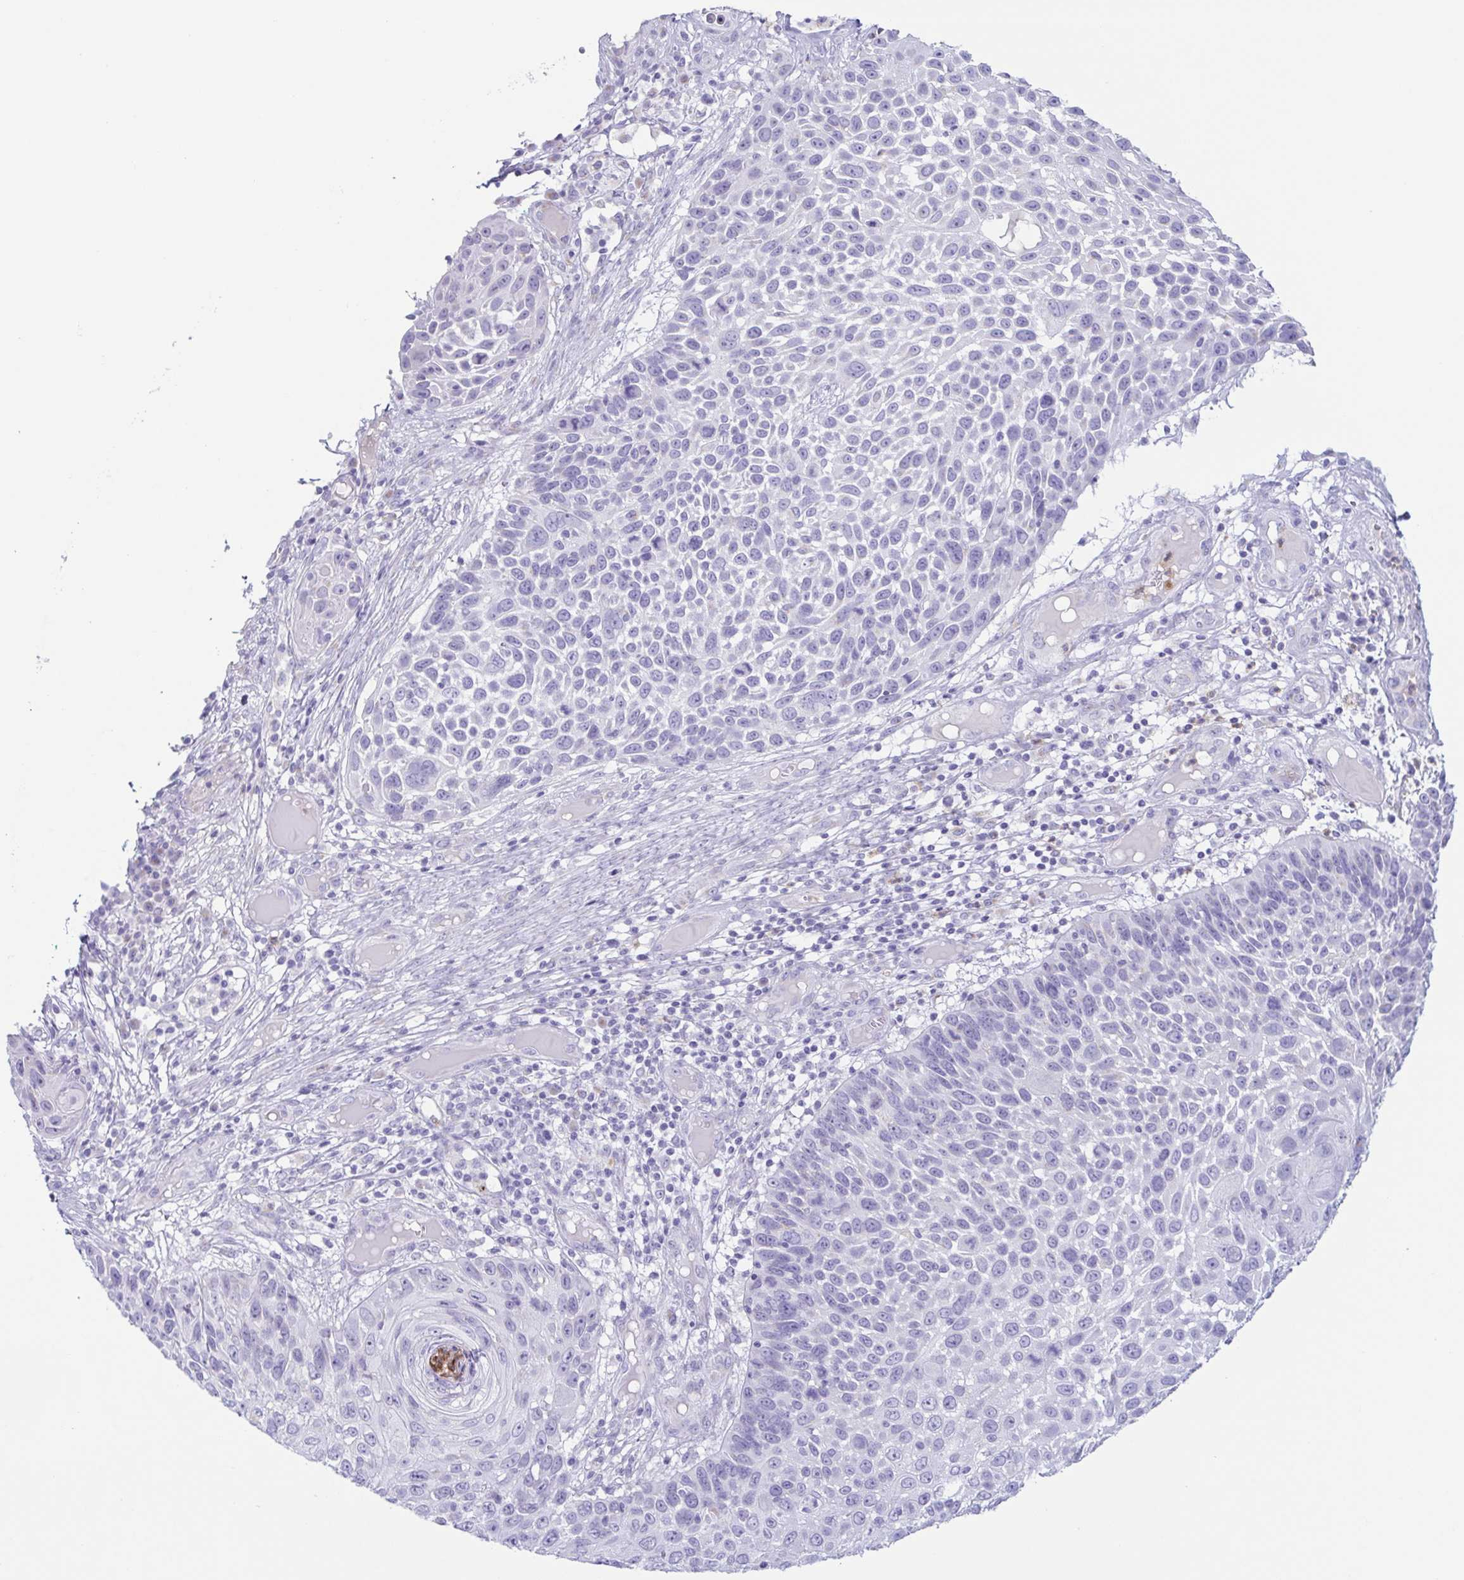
{"staining": {"intensity": "negative", "quantity": "none", "location": "none"}, "tissue": "skin cancer", "cell_type": "Tumor cells", "image_type": "cancer", "snomed": [{"axis": "morphology", "description": "Squamous cell carcinoma, NOS"}, {"axis": "topography", "description": "Skin"}], "caption": "Histopathology image shows no protein expression in tumor cells of skin cancer (squamous cell carcinoma) tissue.", "gene": "AZU1", "patient": {"sex": "male", "age": 92}}